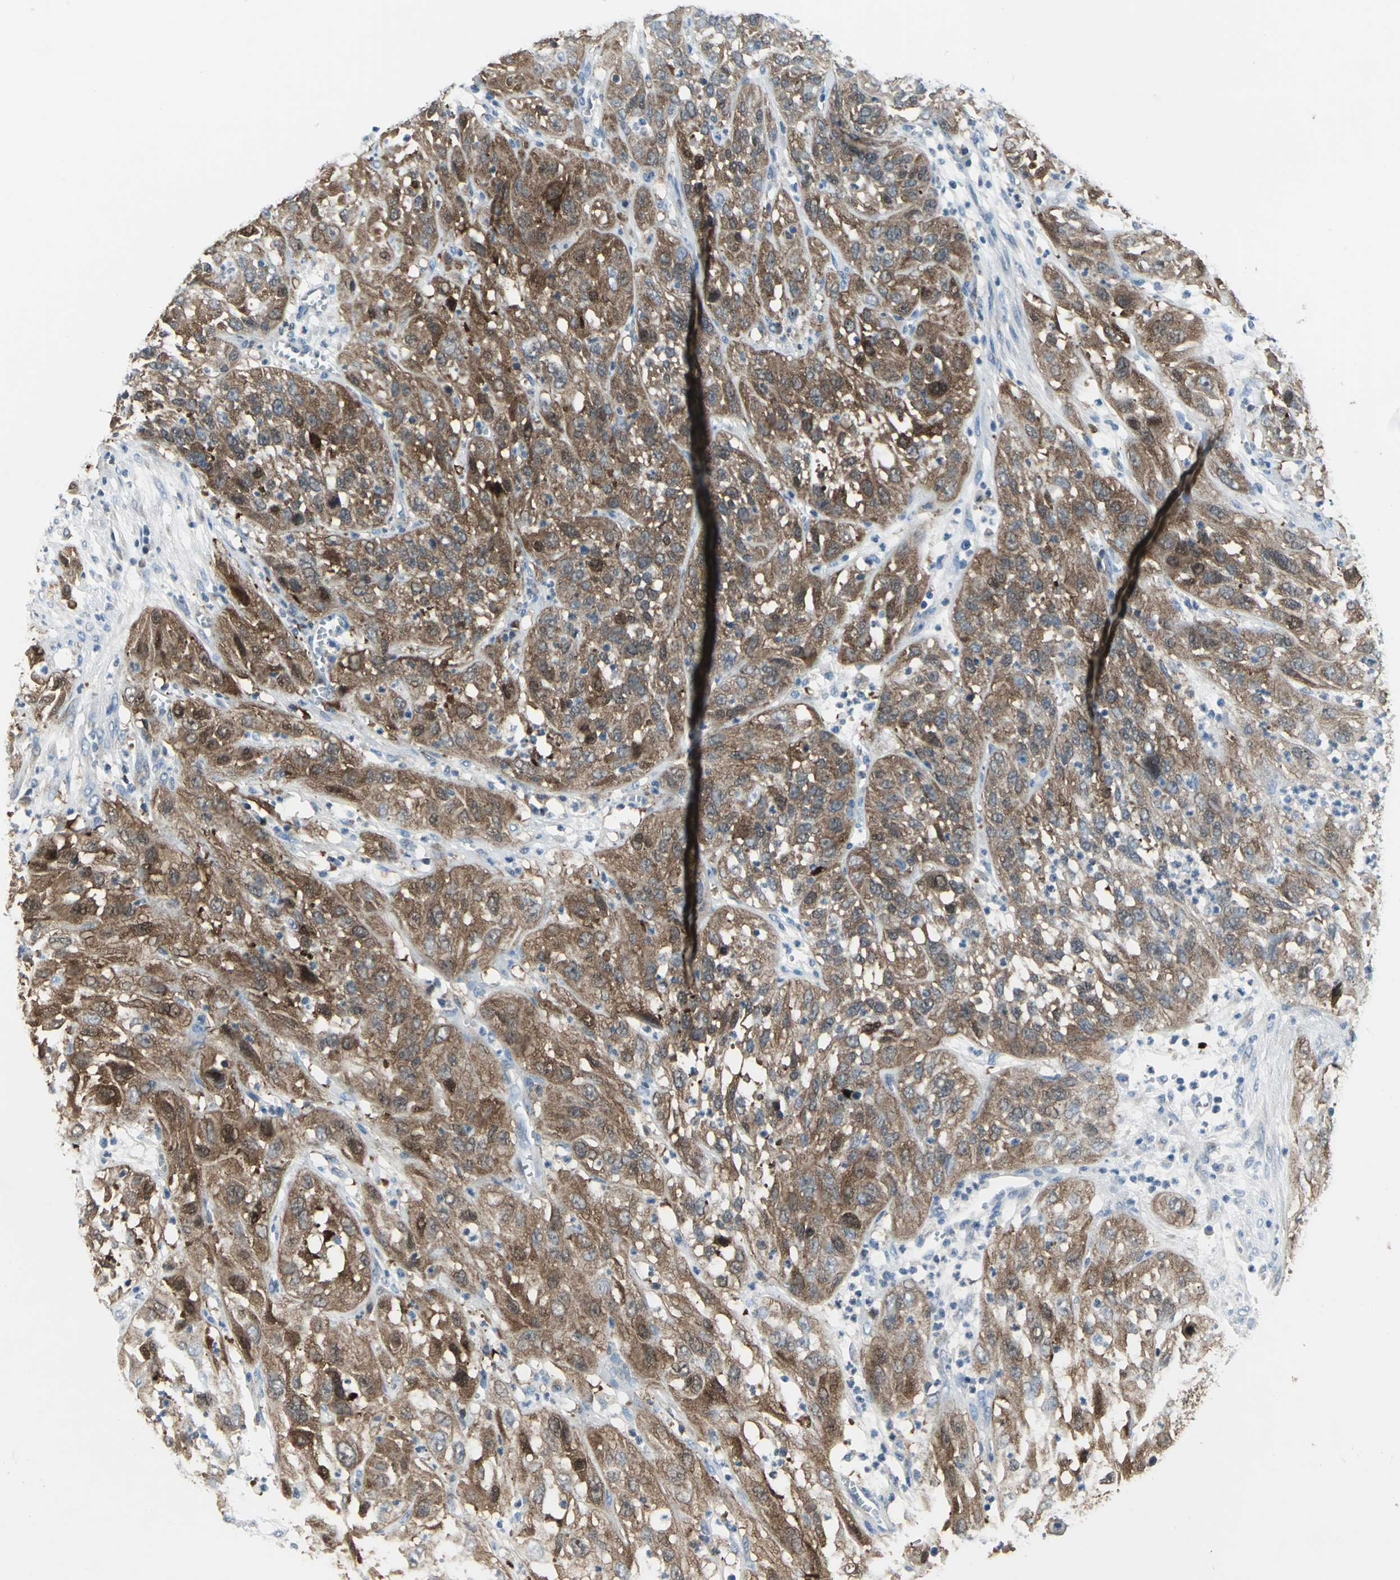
{"staining": {"intensity": "moderate", "quantity": ">75%", "location": "cytoplasmic/membranous"}, "tissue": "cervical cancer", "cell_type": "Tumor cells", "image_type": "cancer", "snomed": [{"axis": "morphology", "description": "Squamous cell carcinoma, NOS"}, {"axis": "topography", "description": "Cervix"}], "caption": "An image of human cervical squamous cell carcinoma stained for a protein demonstrates moderate cytoplasmic/membranous brown staining in tumor cells.", "gene": "SFN", "patient": {"sex": "female", "age": 32}}